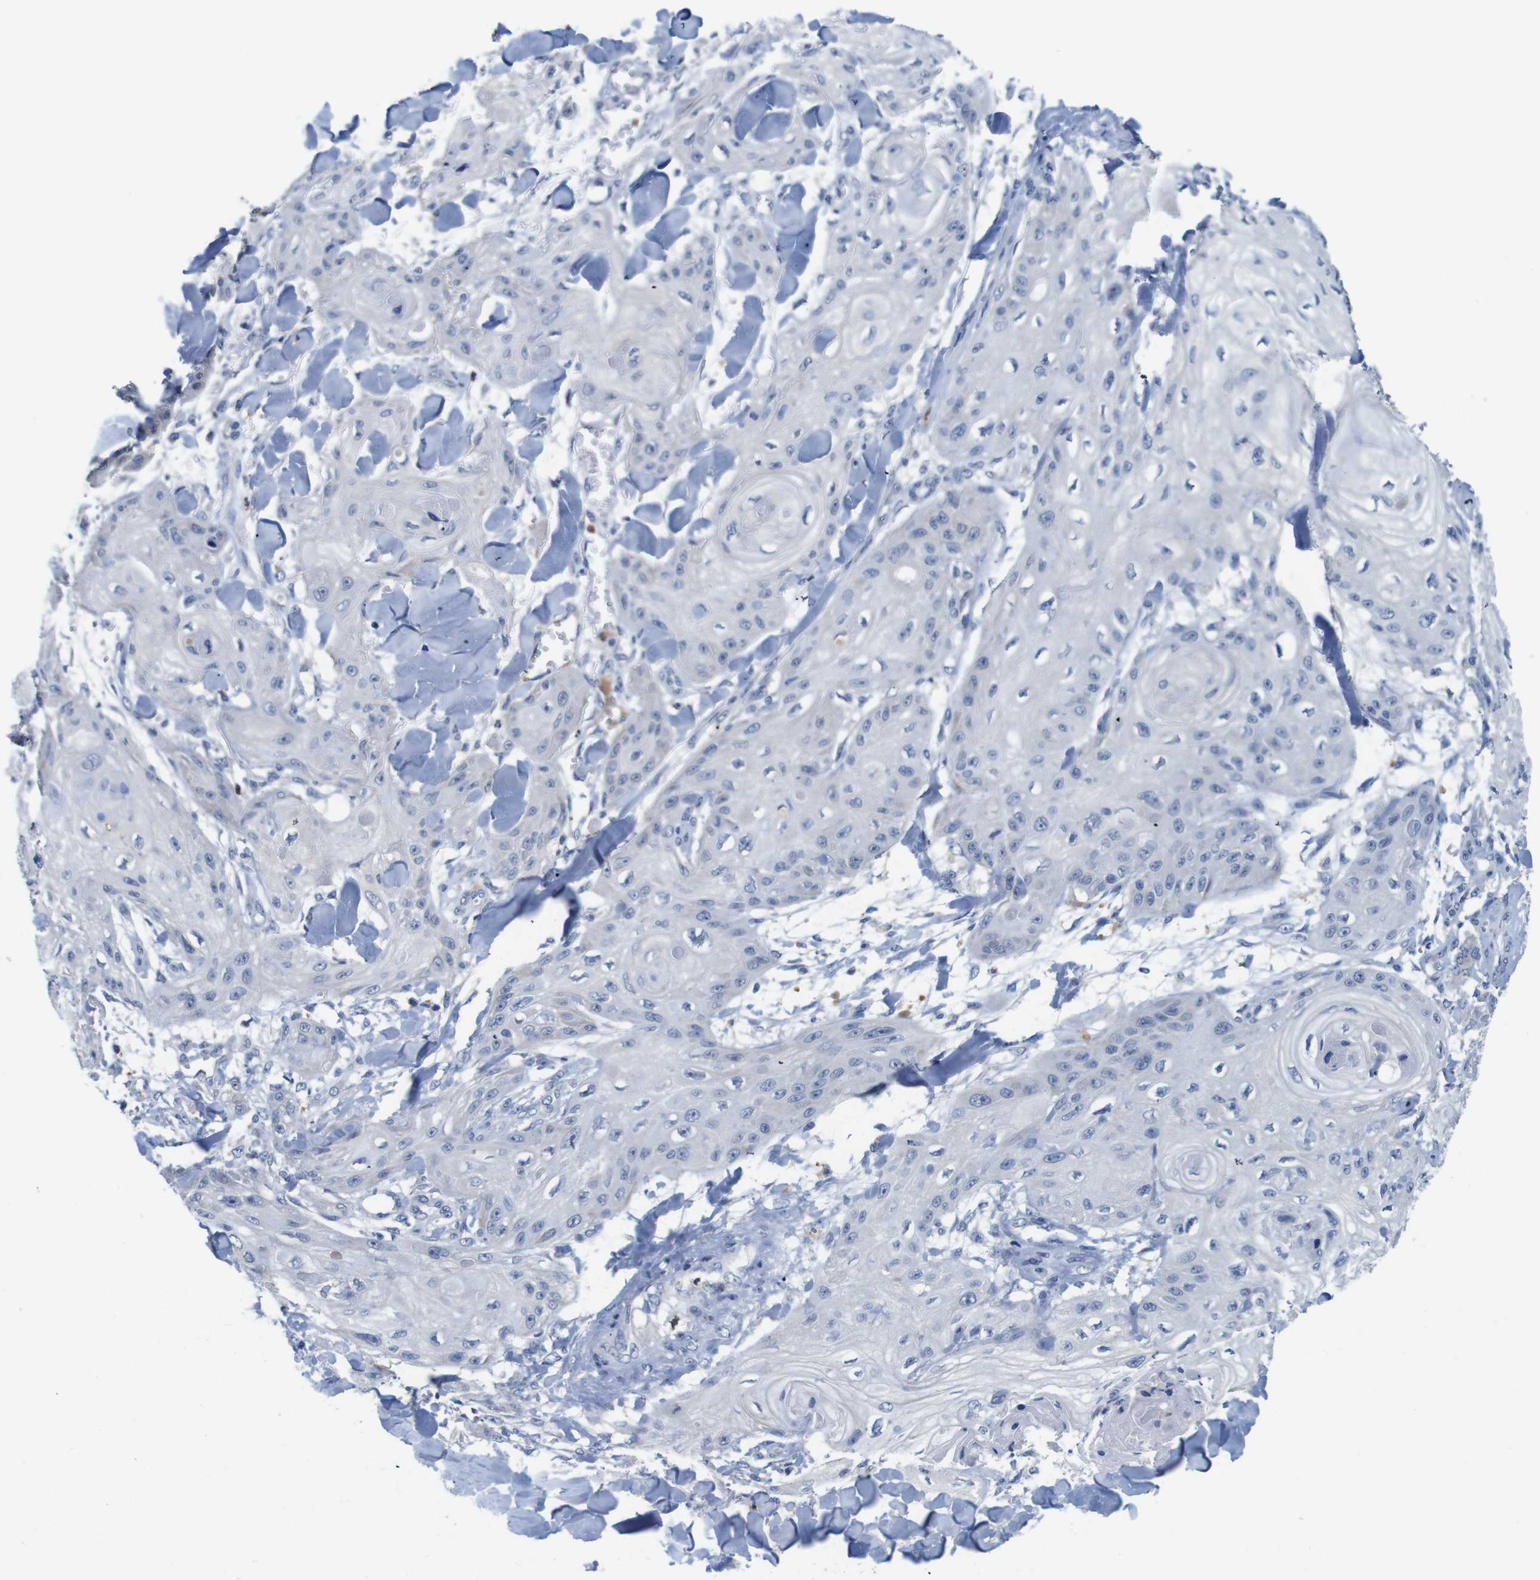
{"staining": {"intensity": "negative", "quantity": "none", "location": "none"}, "tissue": "skin cancer", "cell_type": "Tumor cells", "image_type": "cancer", "snomed": [{"axis": "morphology", "description": "Squamous cell carcinoma, NOS"}, {"axis": "topography", "description": "Skin"}], "caption": "Skin squamous cell carcinoma was stained to show a protein in brown. There is no significant positivity in tumor cells.", "gene": "C1RL", "patient": {"sex": "male", "age": 74}}